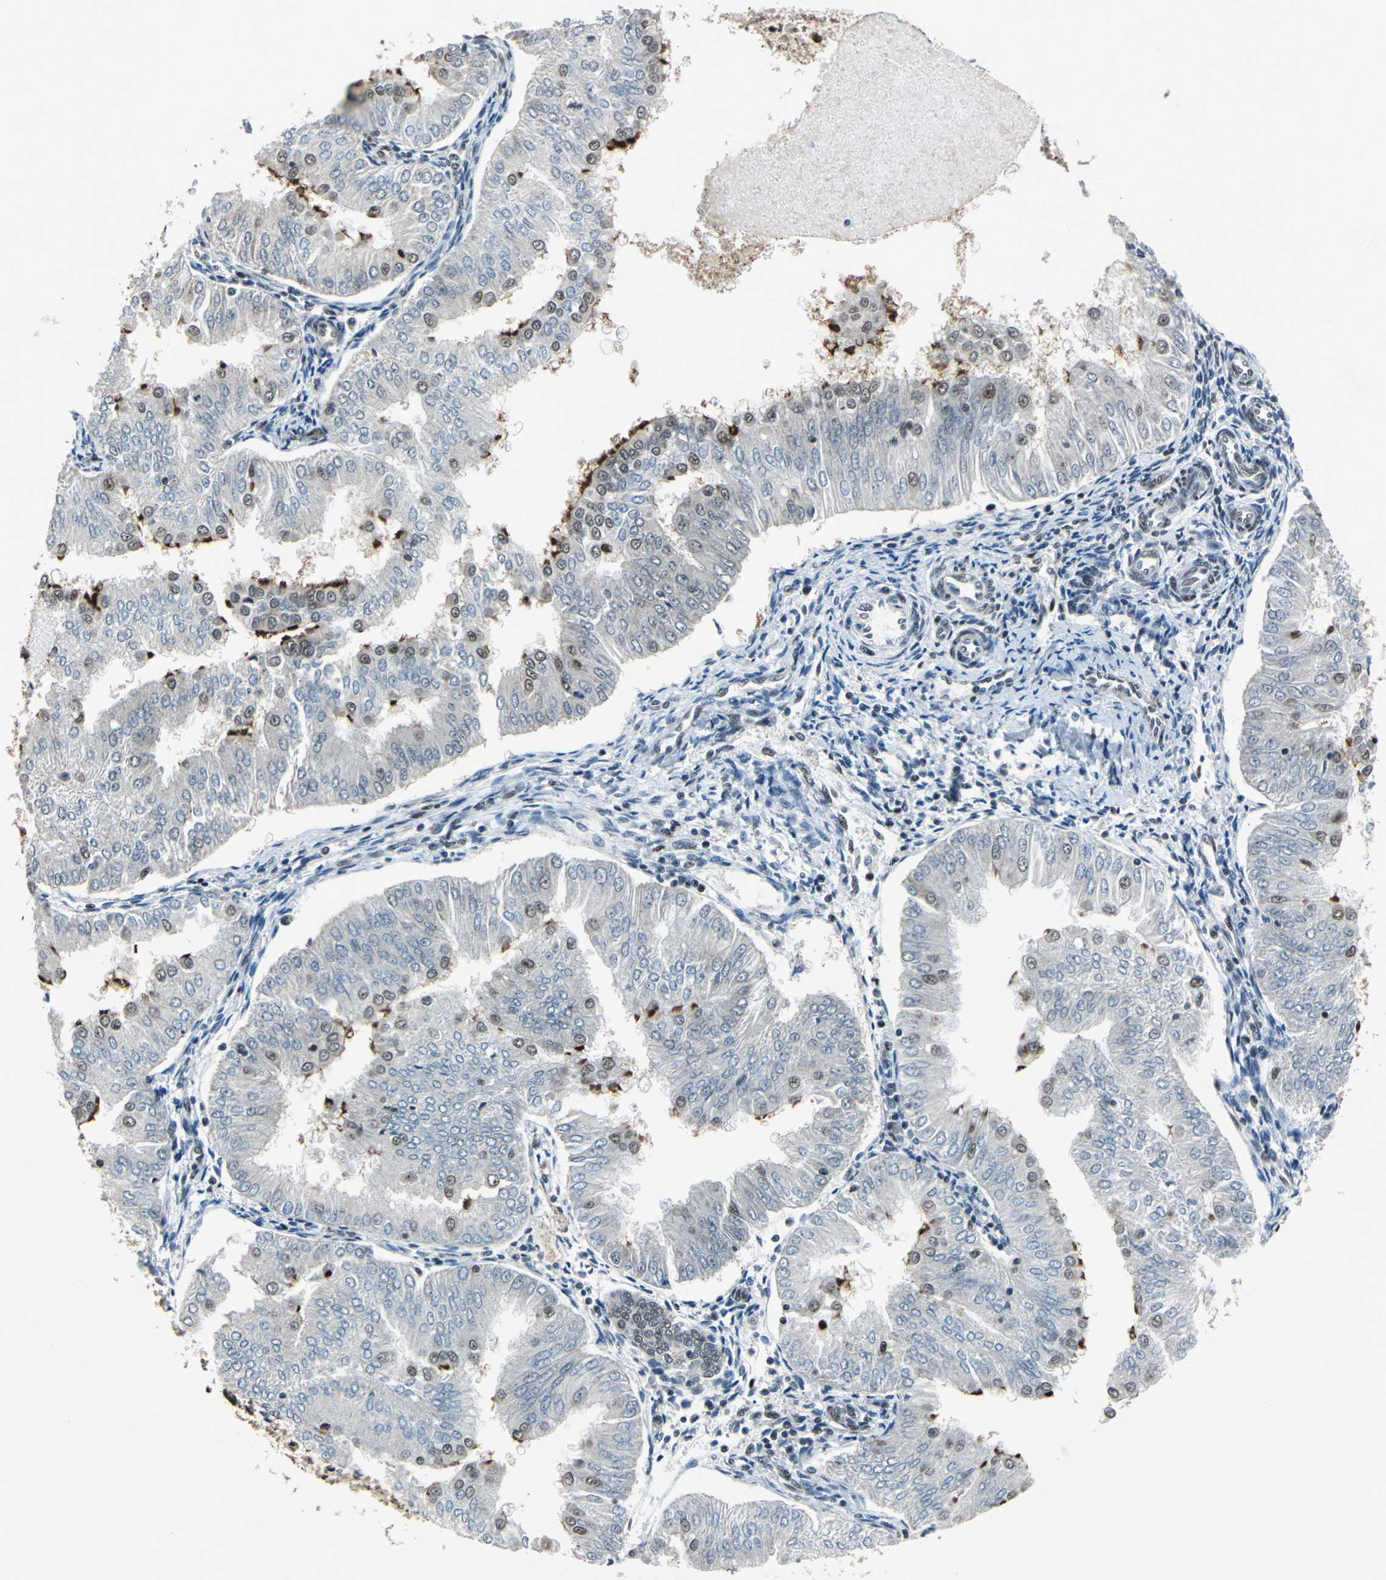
{"staining": {"intensity": "weak", "quantity": "<25%", "location": "nuclear"}, "tissue": "endometrial cancer", "cell_type": "Tumor cells", "image_type": "cancer", "snomed": [{"axis": "morphology", "description": "Adenocarcinoma, NOS"}, {"axis": "topography", "description": "Endometrium"}], "caption": "This is an IHC micrograph of endometrial cancer (adenocarcinoma). There is no expression in tumor cells.", "gene": "BCLAF1", "patient": {"sex": "female", "age": 53}}